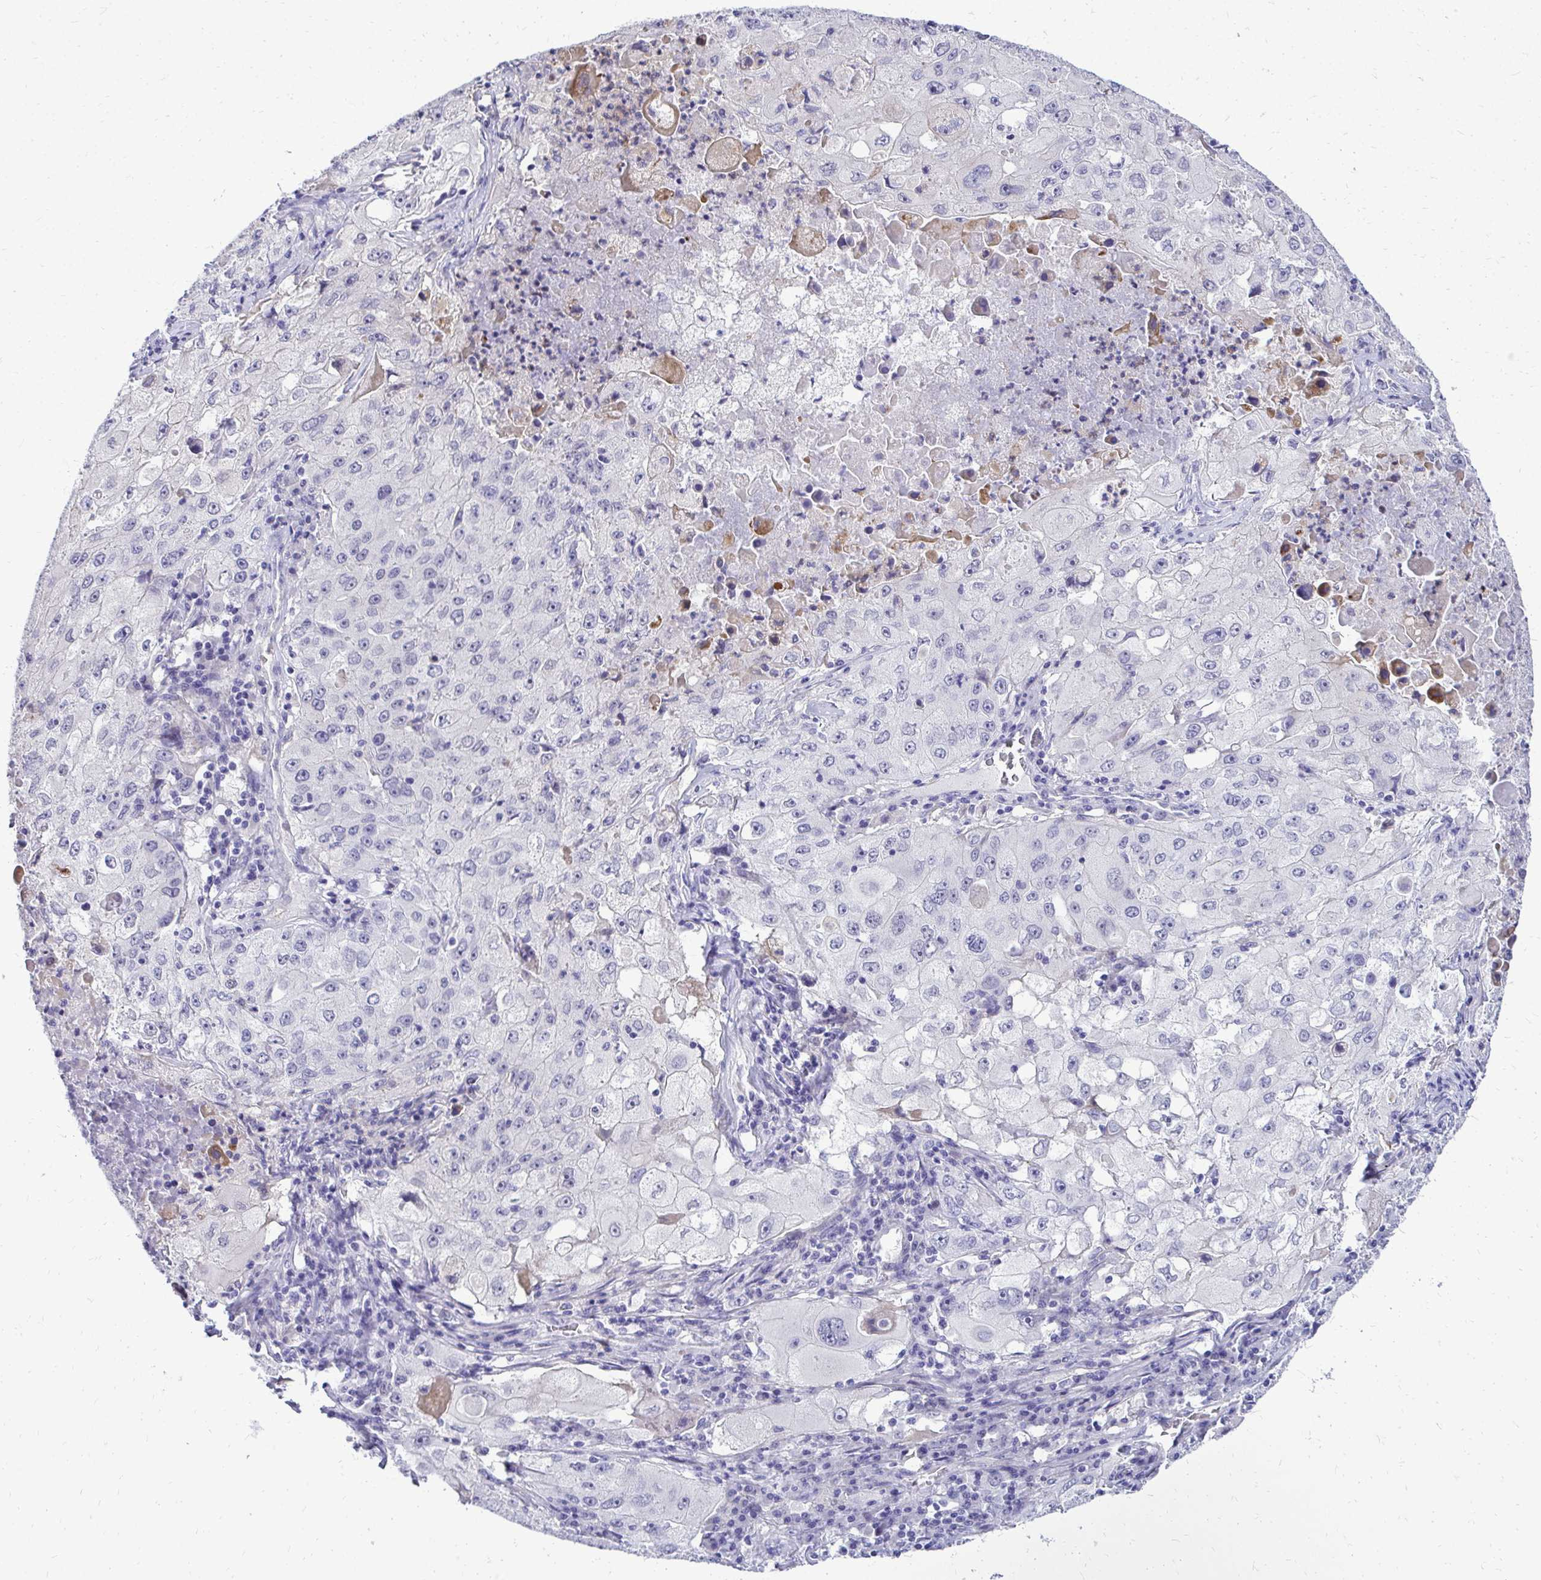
{"staining": {"intensity": "negative", "quantity": "none", "location": "none"}, "tissue": "lung cancer", "cell_type": "Tumor cells", "image_type": "cancer", "snomed": [{"axis": "morphology", "description": "Squamous cell carcinoma, NOS"}, {"axis": "topography", "description": "Lung"}], "caption": "A high-resolution micrograph shows immunohistochemistry (IHC) staining of lung squamous cell carcinoma, which displays no significant staining in tumor cells. (DAB (3,3'-diaminobenzidine) immunohistochemistry (IHC) with hematoxylin counter stain).", "gene": "ZSWIM9", "patient": {"sex": "male", "age": 63}}